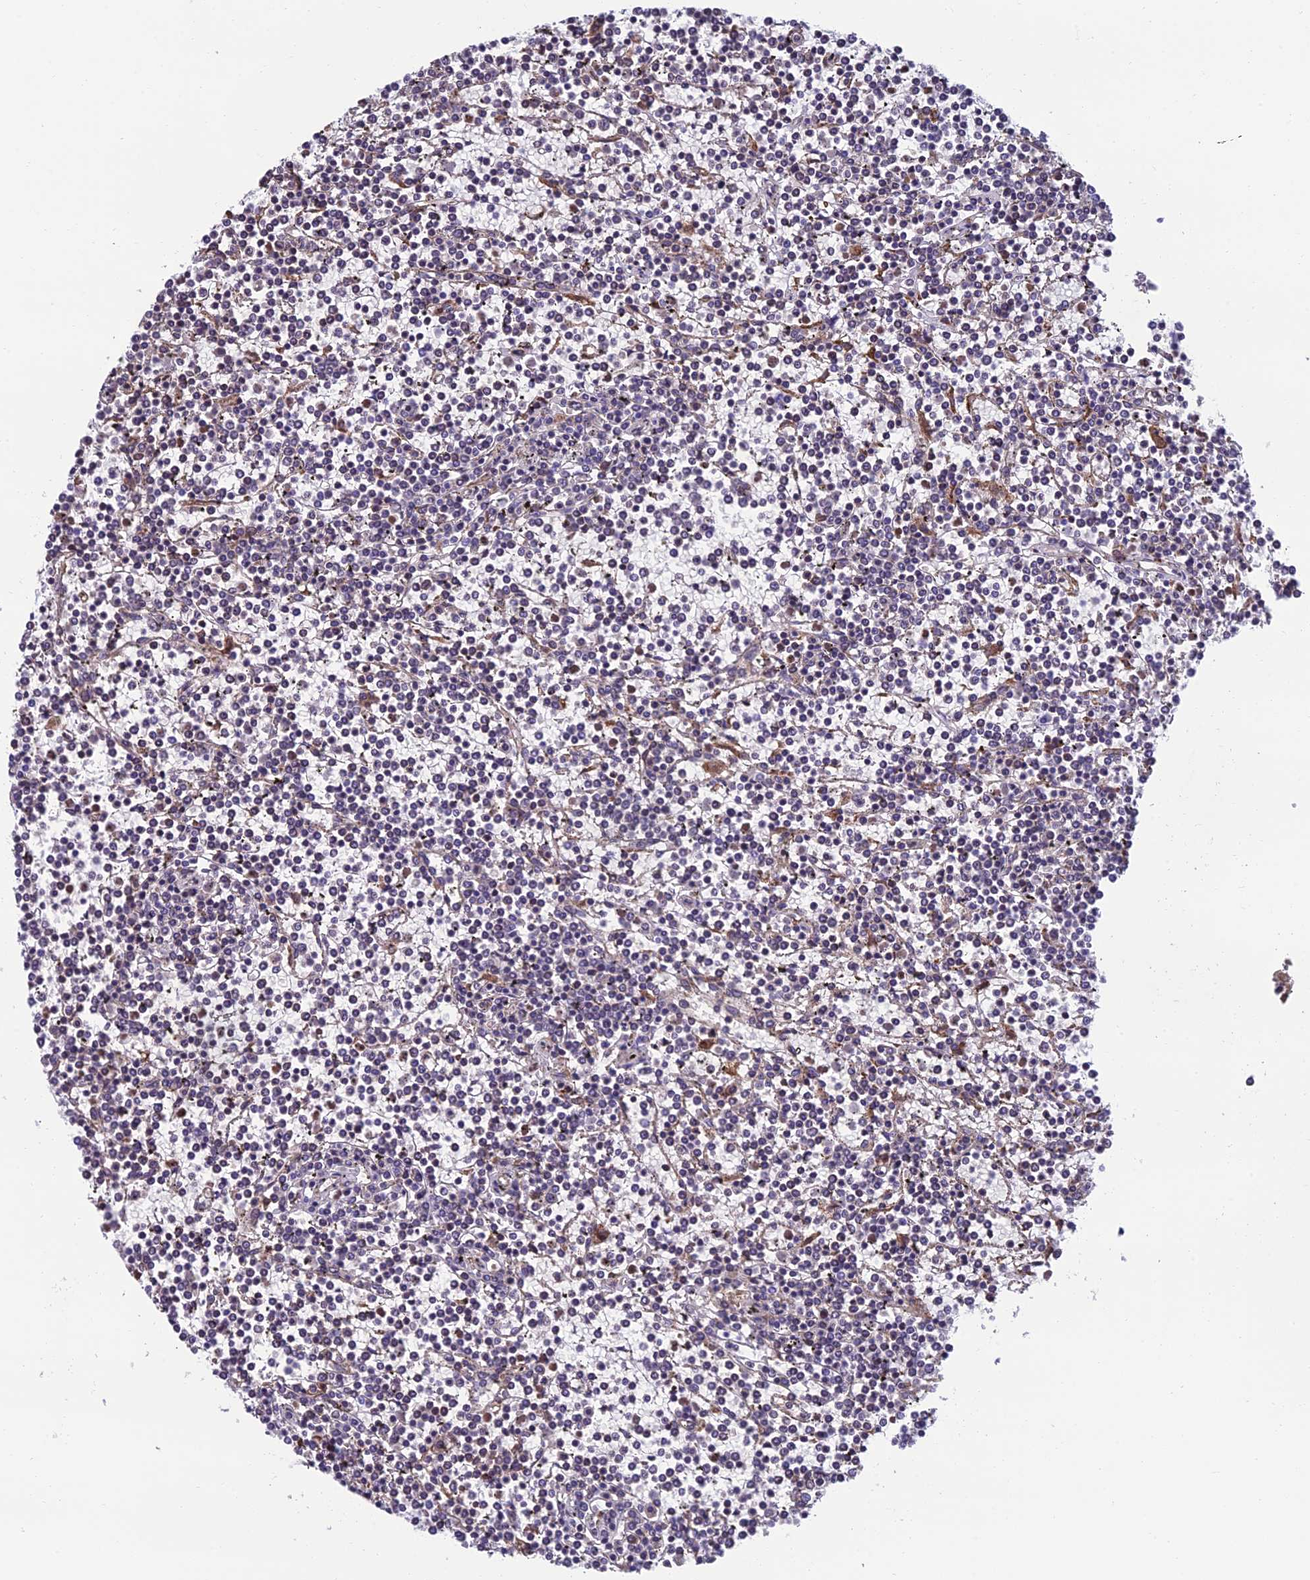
{"staining": {"intensity": "negative", "quantity": "none", "location": "none"}, "tissue": "lymphoma", "cell_type": "Tumor cells", "image_type": "cancer", "snomed": [{"axis": "morphology", "description": "Malignant lymphoma, non-Hodgkin's type, Low grade"}, {"axis": "topography", "description": "Spleen"}], "caption": "High power microscopy photomicrograph of an immunohistochemistry (IHC) histopathology image of low-grade malignant lymphoma, non-Hodgkin's type, revealing no significant staining in tumor cells.", "gene": "MACIR", "patient": {"sex": "female", "age": 19}}